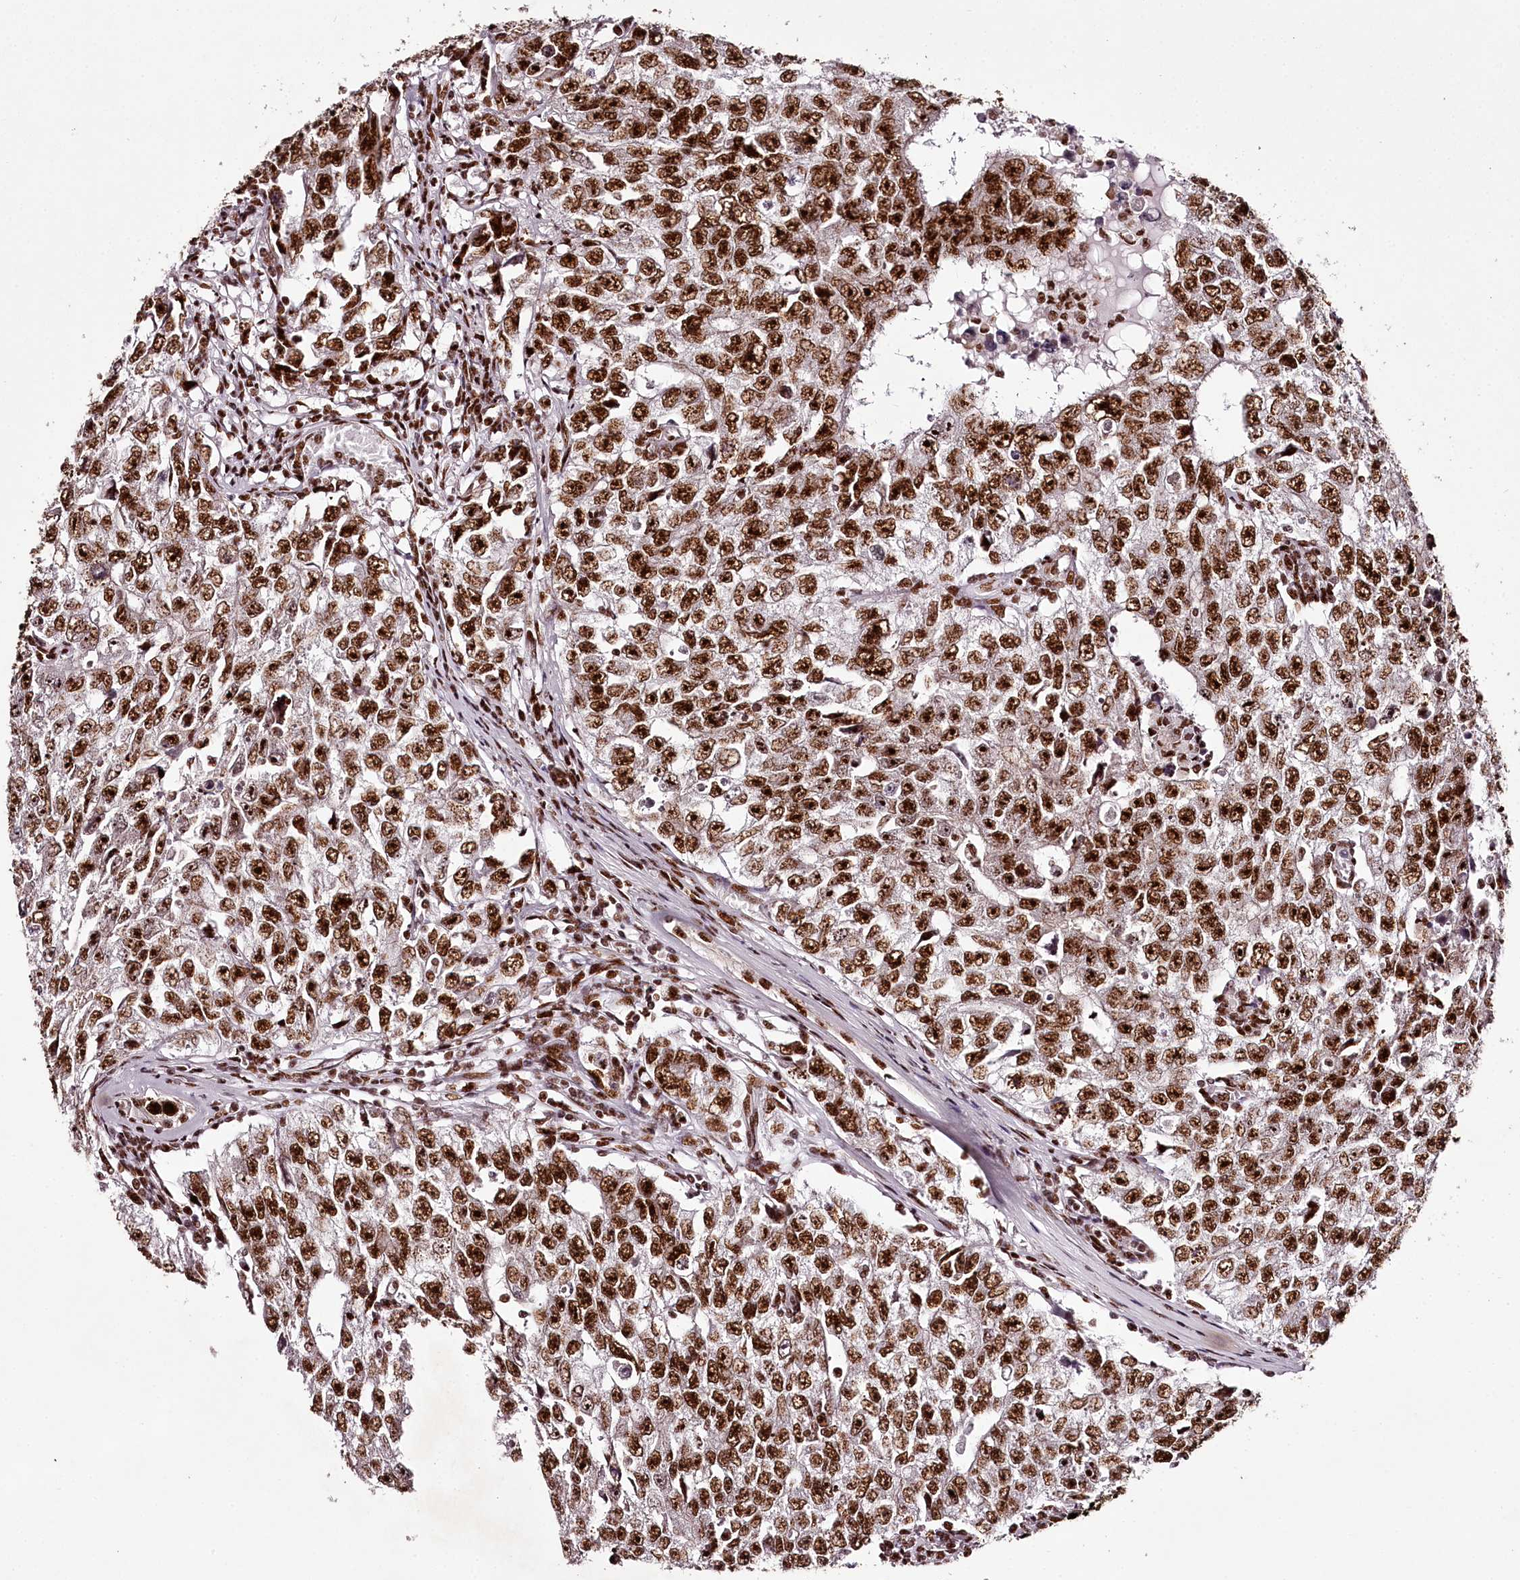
{"staining": {"intensity": "strong", "quantity": ">75%", "location": "nuclear"}, "tissue": "testis cancer", "cell_type": "Tumor cells", "image_type": "cancer", "snomed": [{"axis": "morphology", "description": "Carcinoma, Embryonal, NOS"}, {"axis": "topography", "description": "Testis"}], "caption": "DAB (3,3'-diaminobenzidine) immunohistochemical staining of testis embryonal carcinoma reveals strong nuclear protein staining in about >75% of tumor cells.", "gene": "PSPC1", "patient": {"sex": "male", "age": 17}}